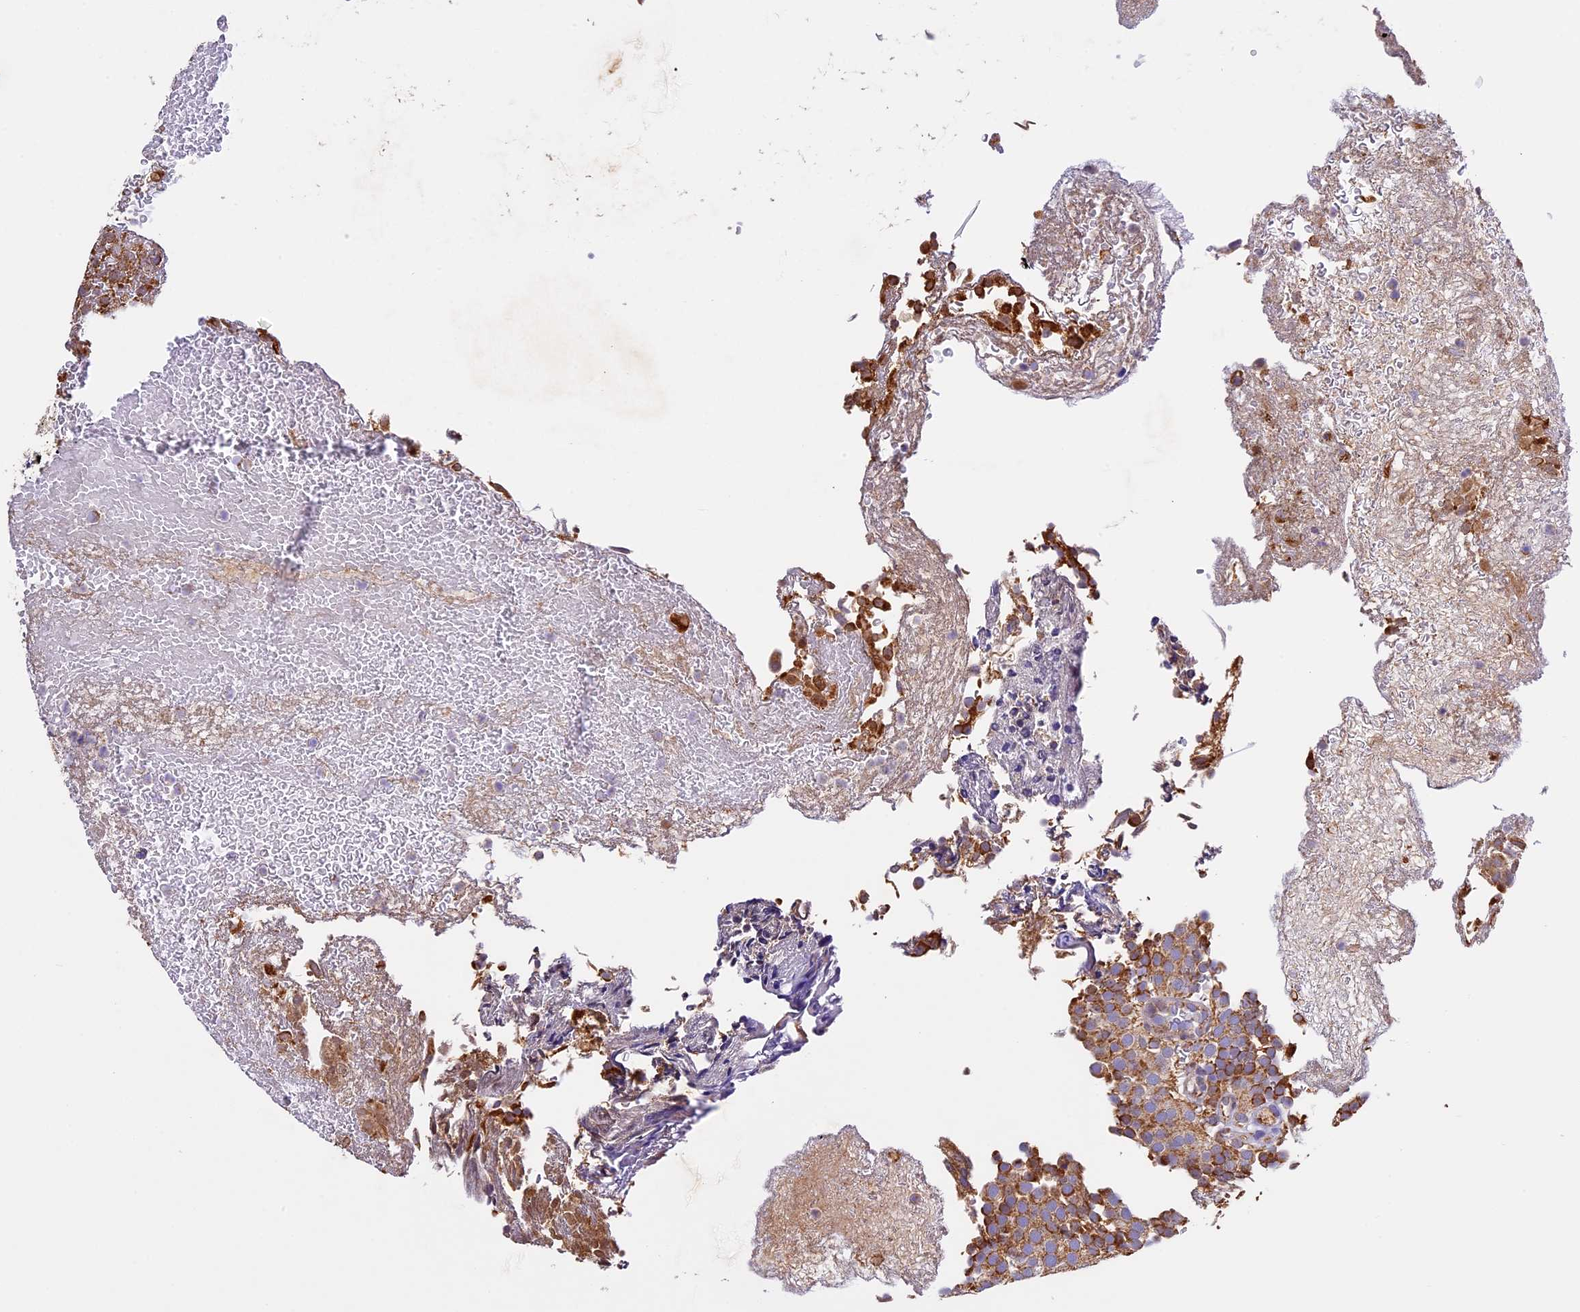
{"staining": {"intensity": "moderate", "quantity": ">75%", "location": "cytoplasmic/membranous"}, "tissue": "urothelial cancer", "cell_type": "Tumor cells", "image_type": "cancer", "snomed": [{"axis": "morphology", "description": "Urothelial carcinoma, Low grade"}, {"axis": "topography", "description": "Urinary bladder"}], "caption": "This micrograph displays urothelial cancer stained with immunohistochemistry (IHC) to label a protein in brown. The cytoplasmic/membranous of tumor cells show moderate positivity for the protein. Nuclei are counter-stained blue.", "gene": "OCEL1", "patient": {"sex": "male", "age": 78}}